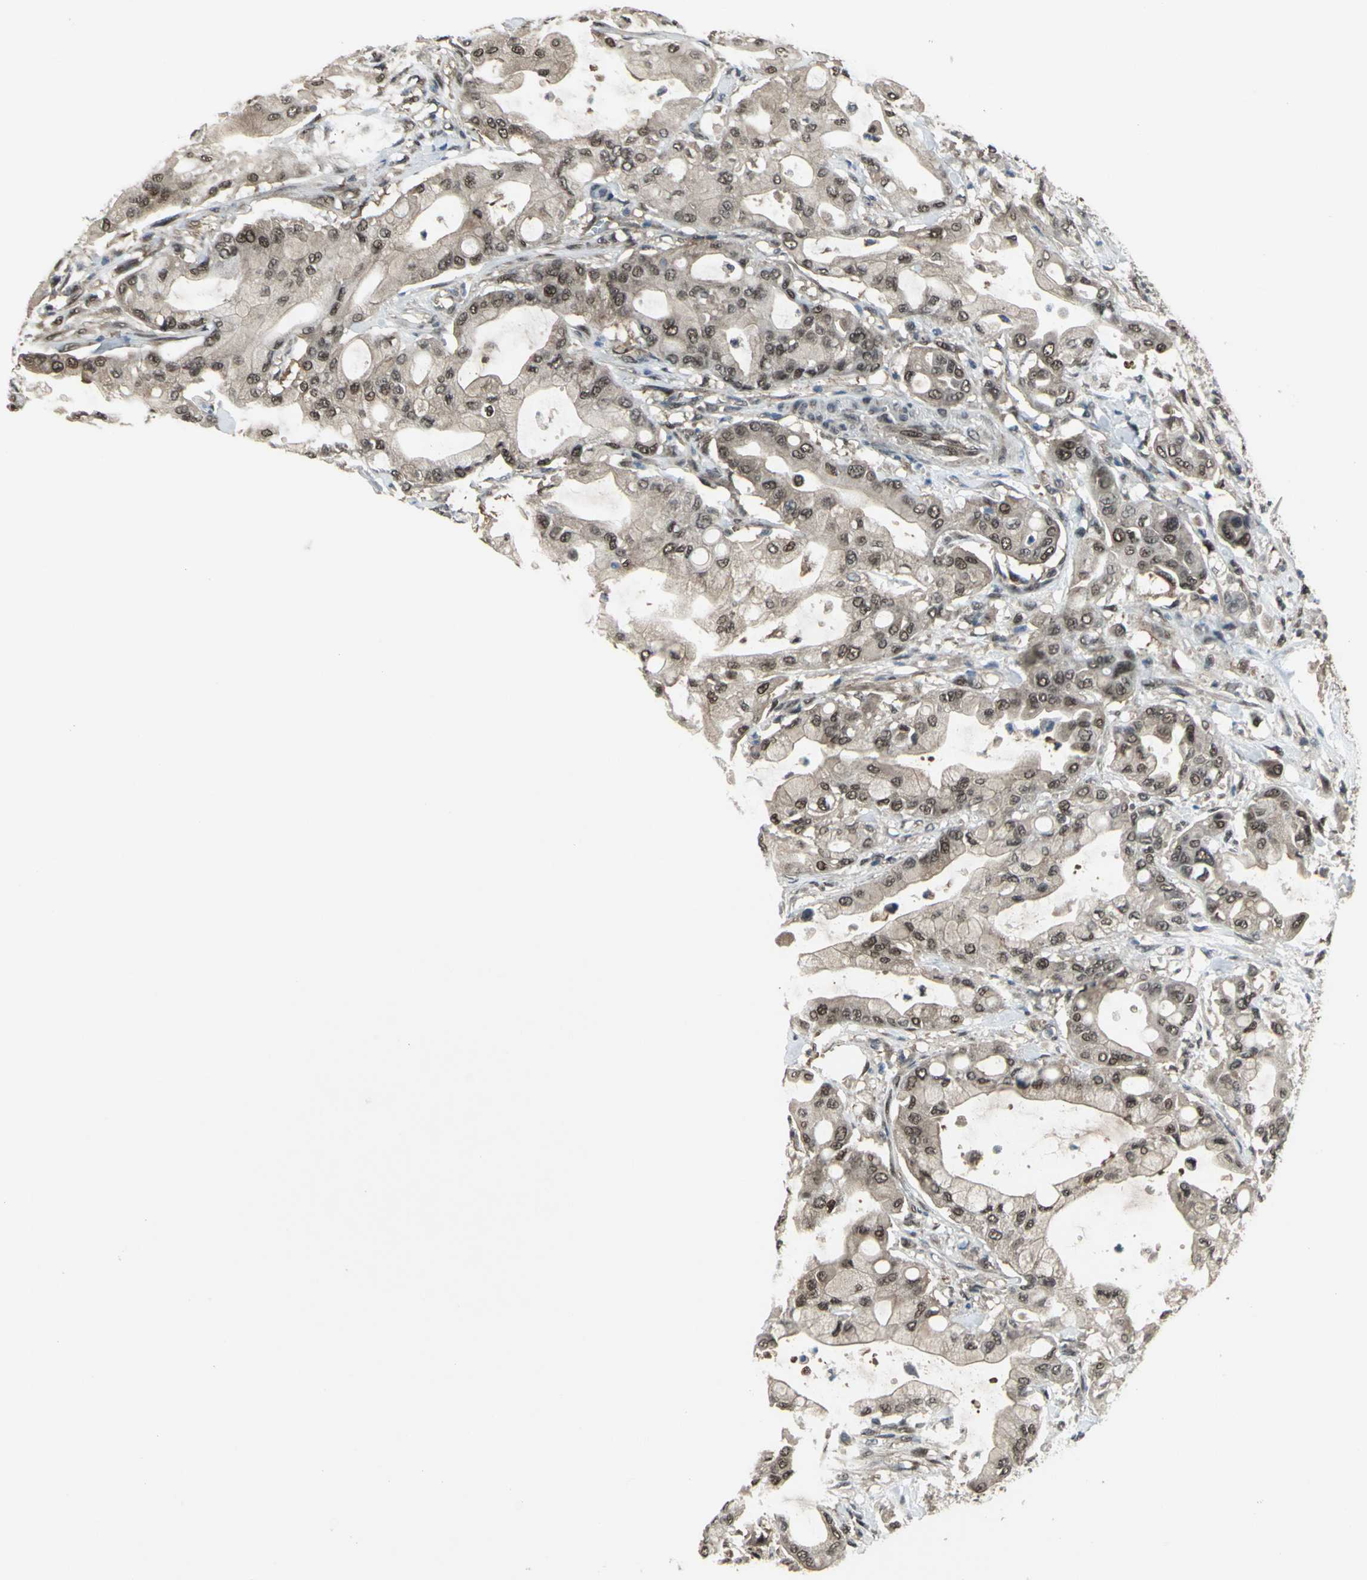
{"staining": {"intensity": "weak", "quantity": ">75%", "location": "cytoplasmic/membranous,nuclear"}, "tissue": "pancreatic cancer", "cell_type": "Tumor cells", "image_type": "cancer", "snomed": [{"axis": "morphology", "description": "Adenocarcinoma, NOS"}, {"axis": "morphology", "description": "Adenocarcinoma, metastatic, NOS"}, {"axis": "topography", "description": "Lymph node"}, {"axis": "topography", "description": "Pancreas"}, {"axis": "topography", "description": "Duodenum"}], "caption": "Immunohistochemistry (DAB (3,3'-diaminobenzidine)) staining of human pancreatic cancer (metastatic adenocarcinoma) displays weak cytoplasmic/membranous and nuclear protein expression in about >75% of tumor cells. (DAB (3,3'-diaminobenzidine) IHC with brightfield microscopy, high magnification).", "gene": "COPS5", "patient": {"sex": "female", "age": 64}}